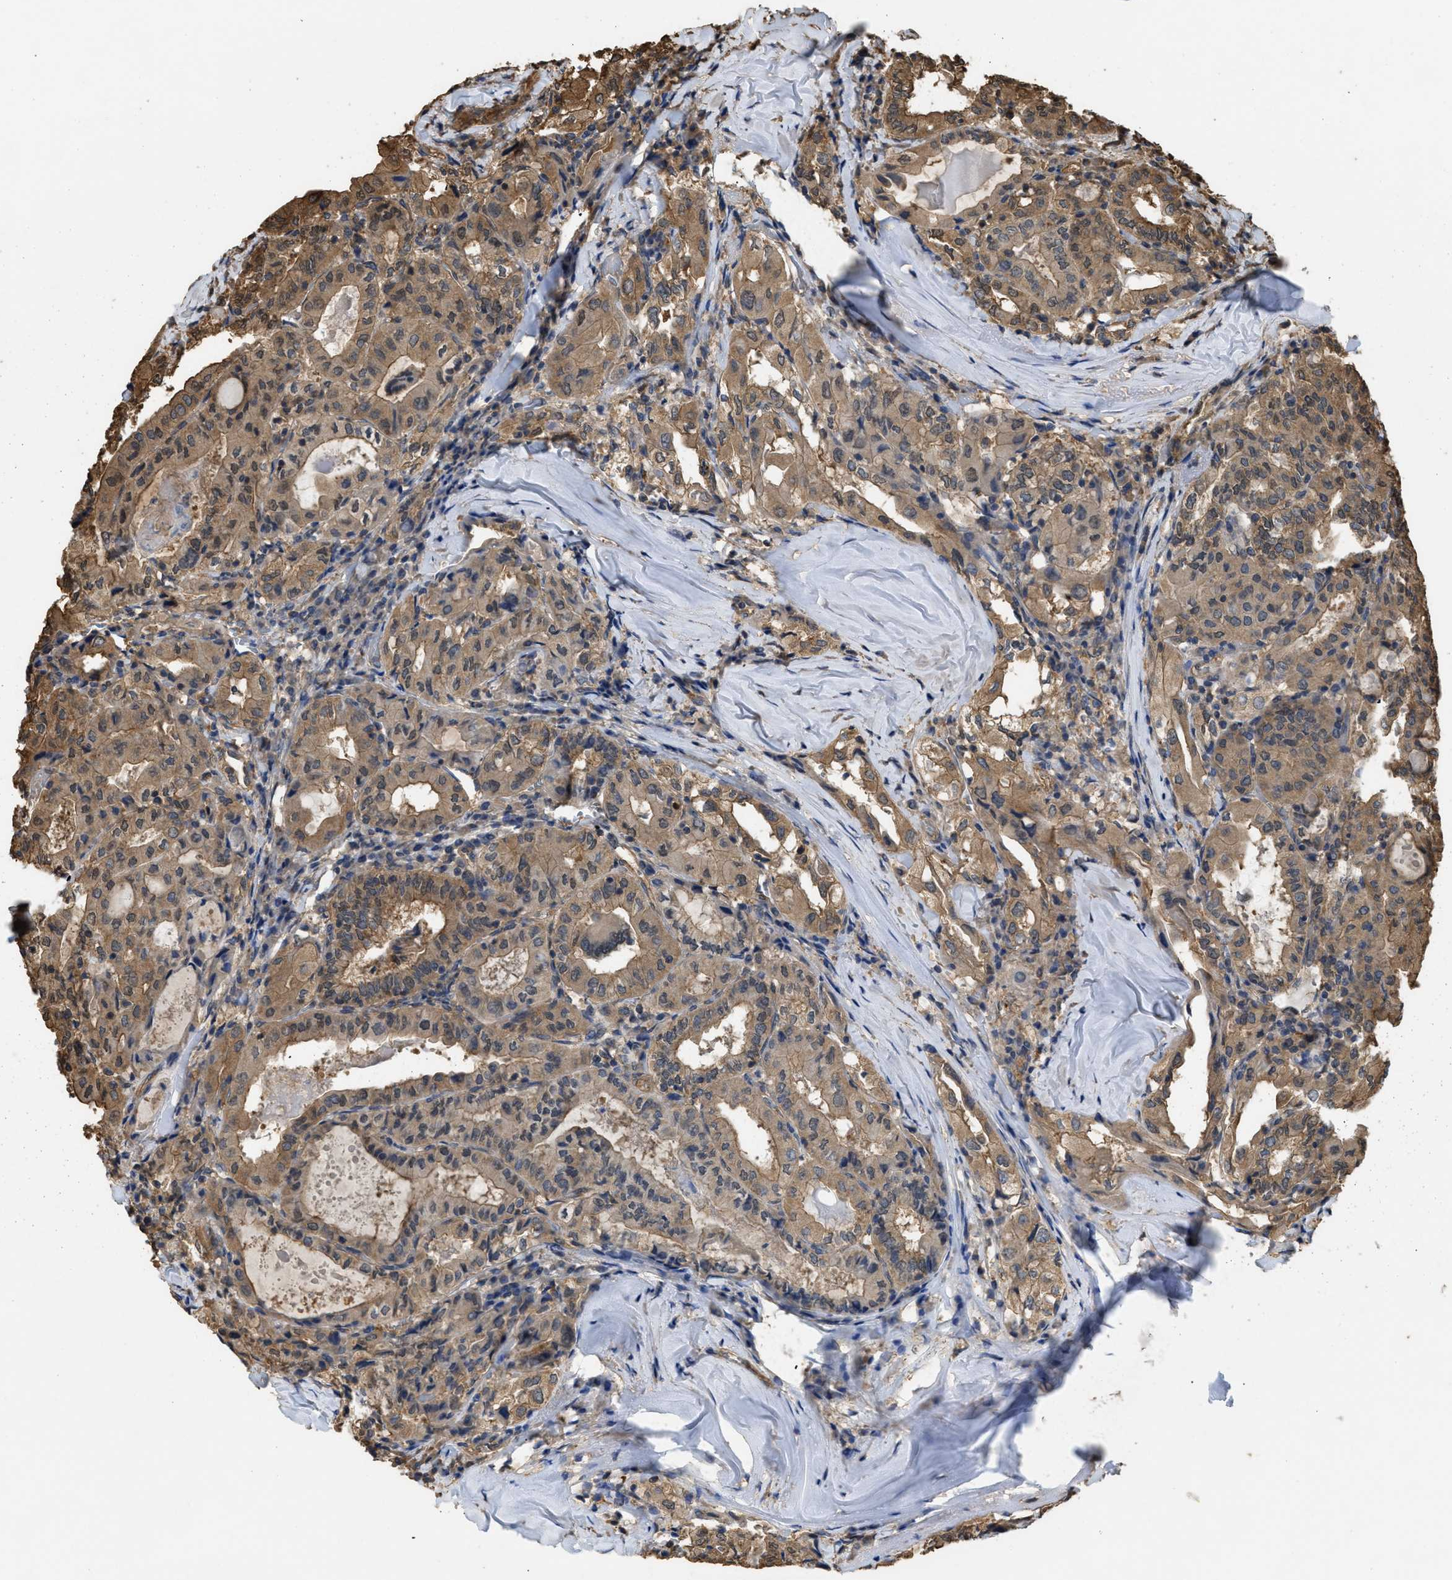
{"staining": {"intensity": "moderate", "quantity": ">75%", "location": "cytoplasmic/membranous"}, "tissue": "thyroid cancer", "cell_type": "Tumor cells", "image_type": "cancer", "snomed": [{"axis": "morphology", "description": "Papillary adenocarcinoma, NOS"}, {"axis": "topography", "description": "Thyroid gland"}], "caption": "Protein positivity by immunohistochemistry (IHC) shows moderate cytoplasmic/membranous expression in approximately >75% of tumor cells in thyroid papillary adenocarcinoma.", "gene": "CALM1", "patient": {"sex": "female", "age": 42}}